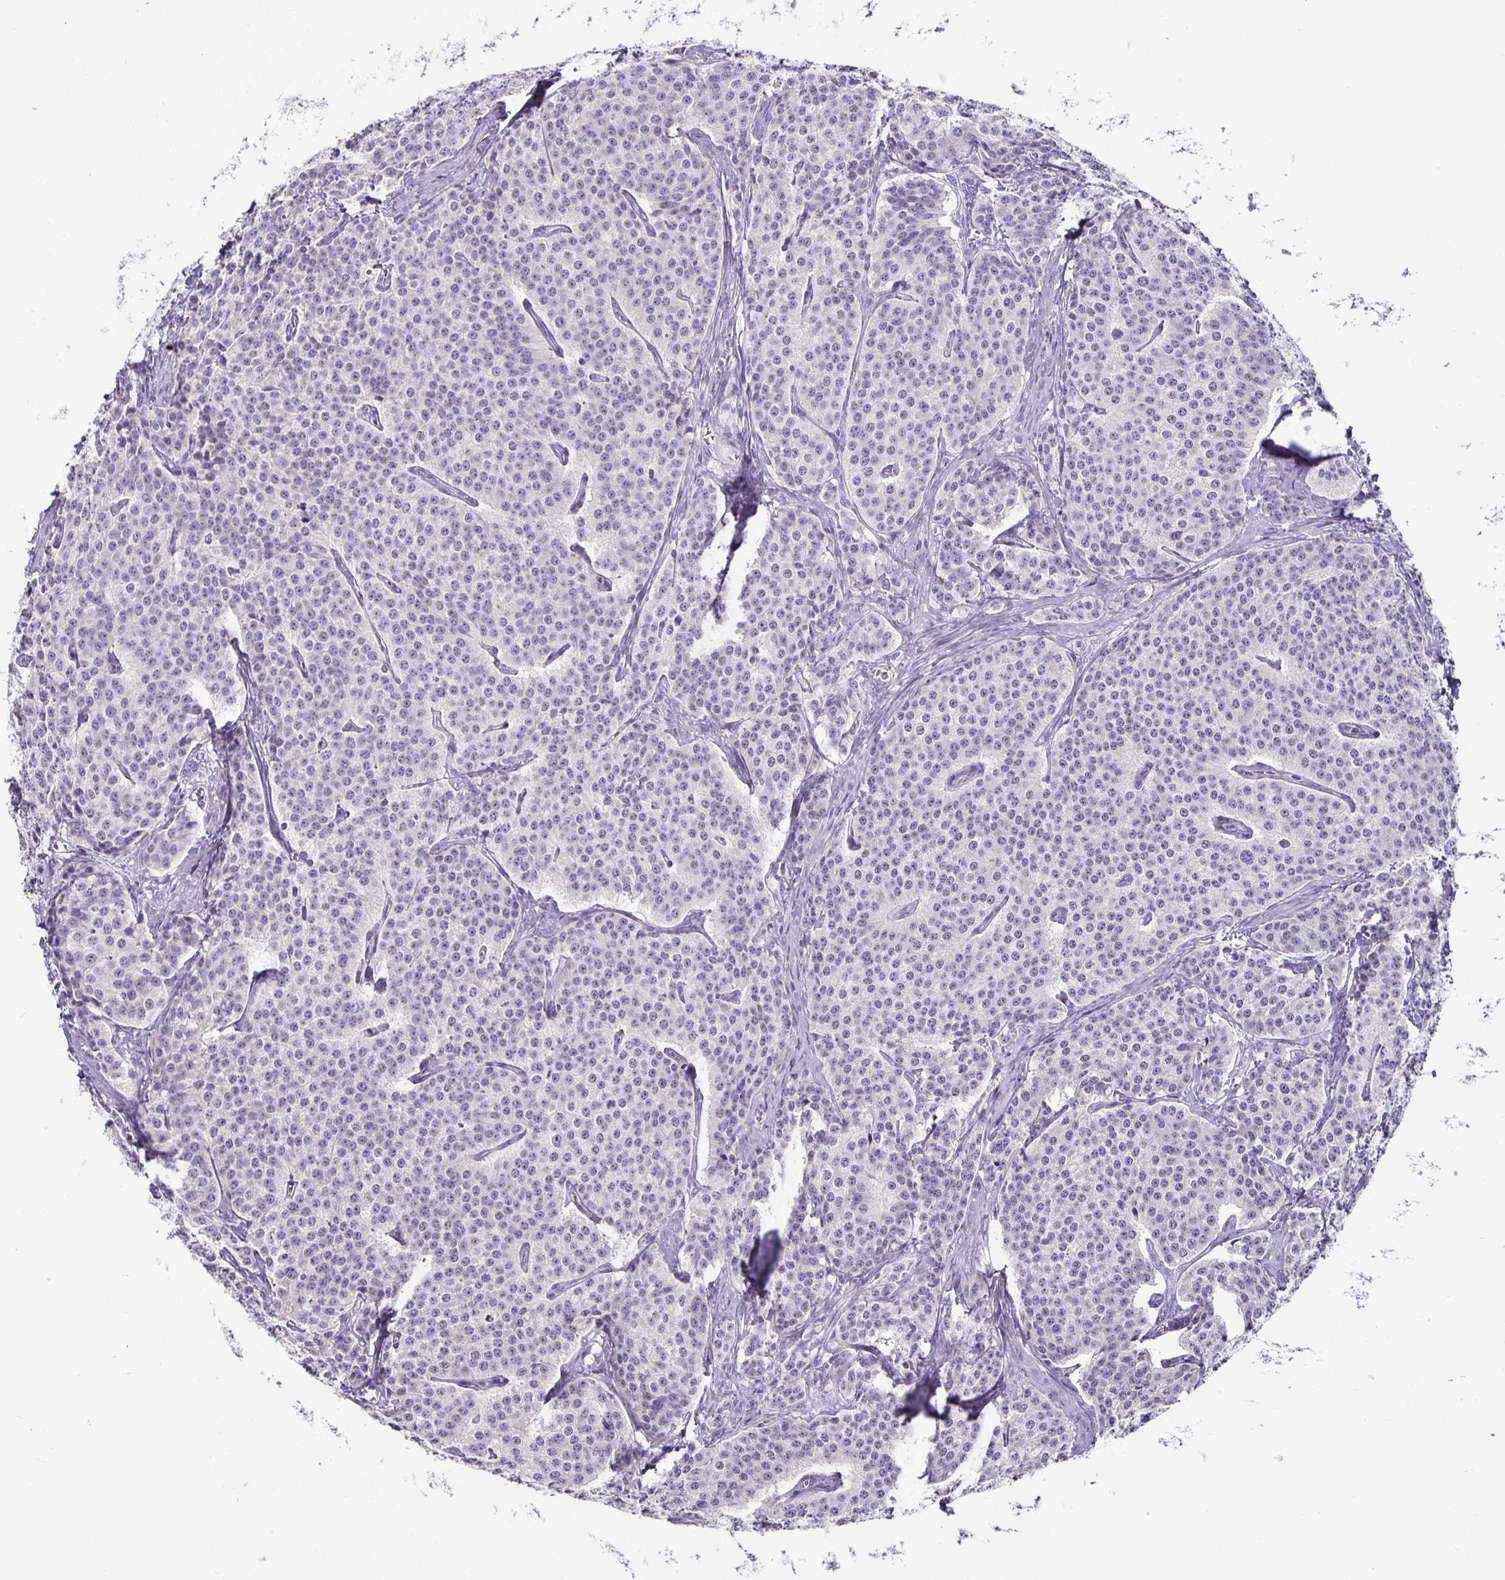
{"staining": {"intensity": "negative", "quantity": "none", "location": "none"}, "tissue": "carcinoid", "cell_type": "Tumor cells", "image_type": "cancer", "snomed": [{"axis": "morphology", "description": "Carcinoid, malignant, NOS"}, {"axis": "topography", "description": "Small intestine"}], "caption": "This photomicrograph is of carcinoid (malignant) stained with IHC to label a protein in brown with the nuclei are counter-stained blue. There is no positivity in tumor cells.", "gene": "CA12", "patient": {"sex": "female", "age": 64}}